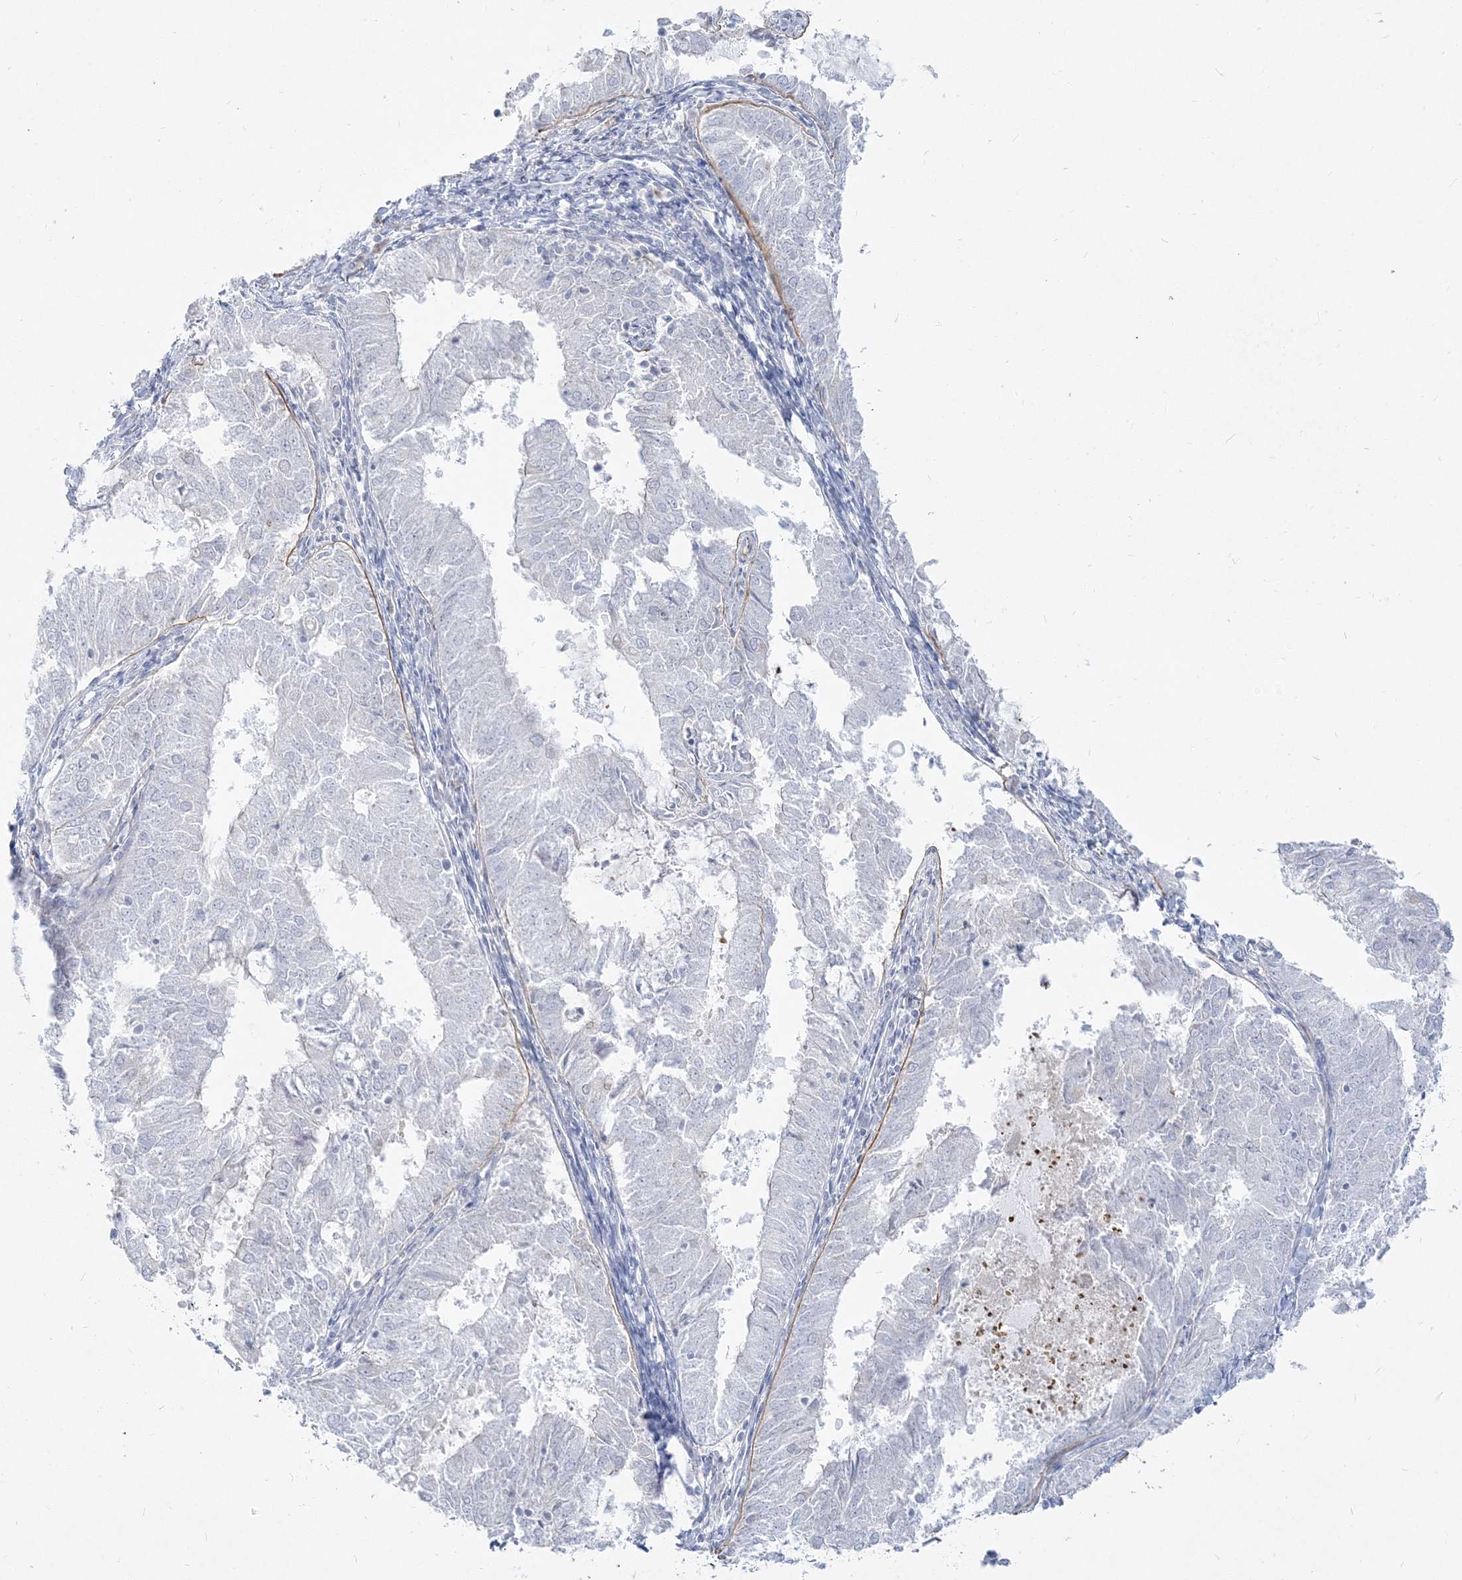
{"staining": {"intensity": "weak", "quantity": "<25%", "location": "cytoplasmic/membranous"}, "tissue": "endometrial cancer", "cell_type": "Tumor cells", "image_type": "cancer", "snomed": [{"axis": "morphology", "description": "Adenocarcinoma, NOS"}, {"axis": "topography", "description": "Endometrium"}], "caption": "Human endometrial cancer (adenocarcinoma) stained for a protein using IHC demonstrates no expression in tumor cells.", "gene": "GPAT2", "patient": {"sex": "female", "age": 57}}